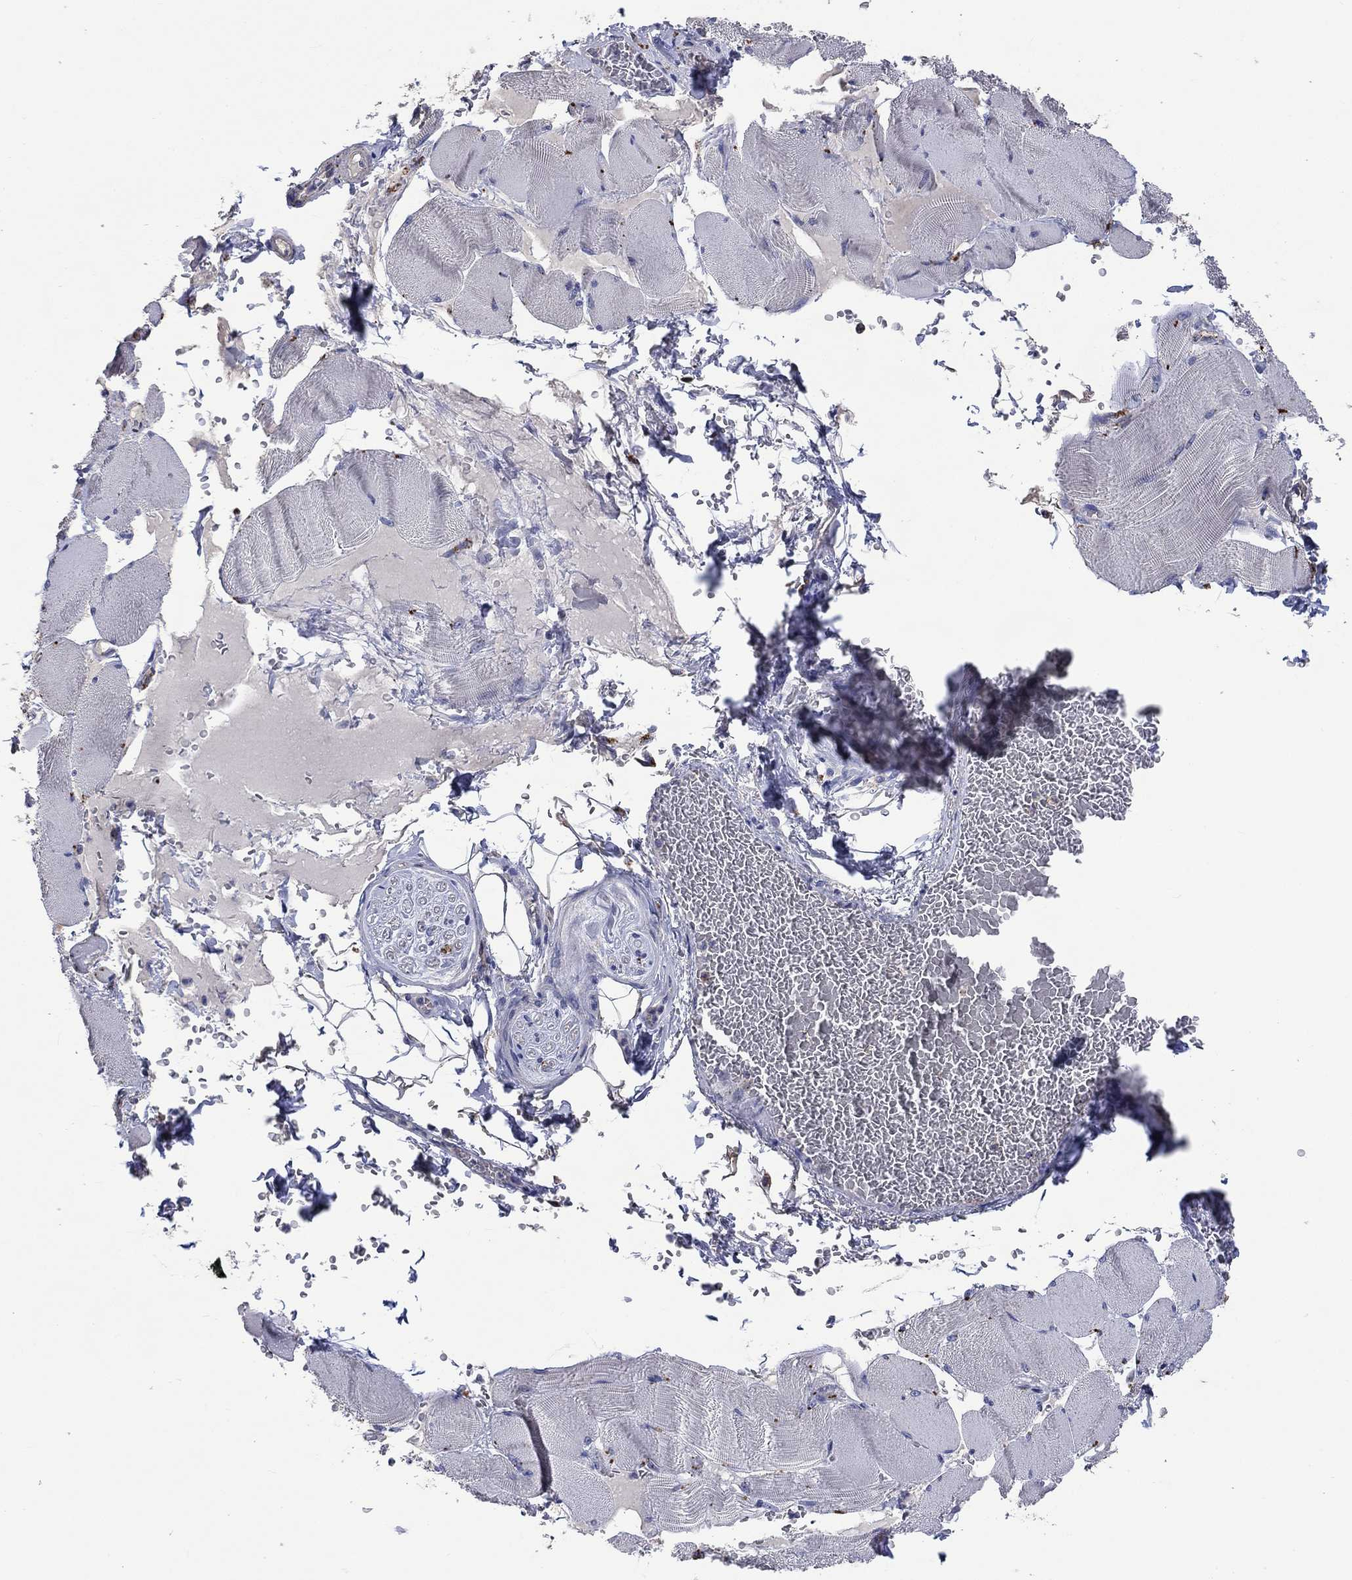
{"staining": {"intensity": "negative", "quantity": "none", "location": "none"}, "tissue": "skeletal muscle", "cell_type": "Myocytes", "image_type": "normal", "snomed": [{"axis": "morphology", "description": "Normal tissue, NOS"}, {"axis": "topography", "description": "Skeletal muscle"}], "caption": "Micrograph shows no protein positivity in myocytes of unremarkable skeletal muscle. (DAB (3,3'-diaminobenzidine) IHC visualized using brightfield microscopy, high magnification).", "gene": "CTSB", "patient": {"sex": "male", "age": 56}}